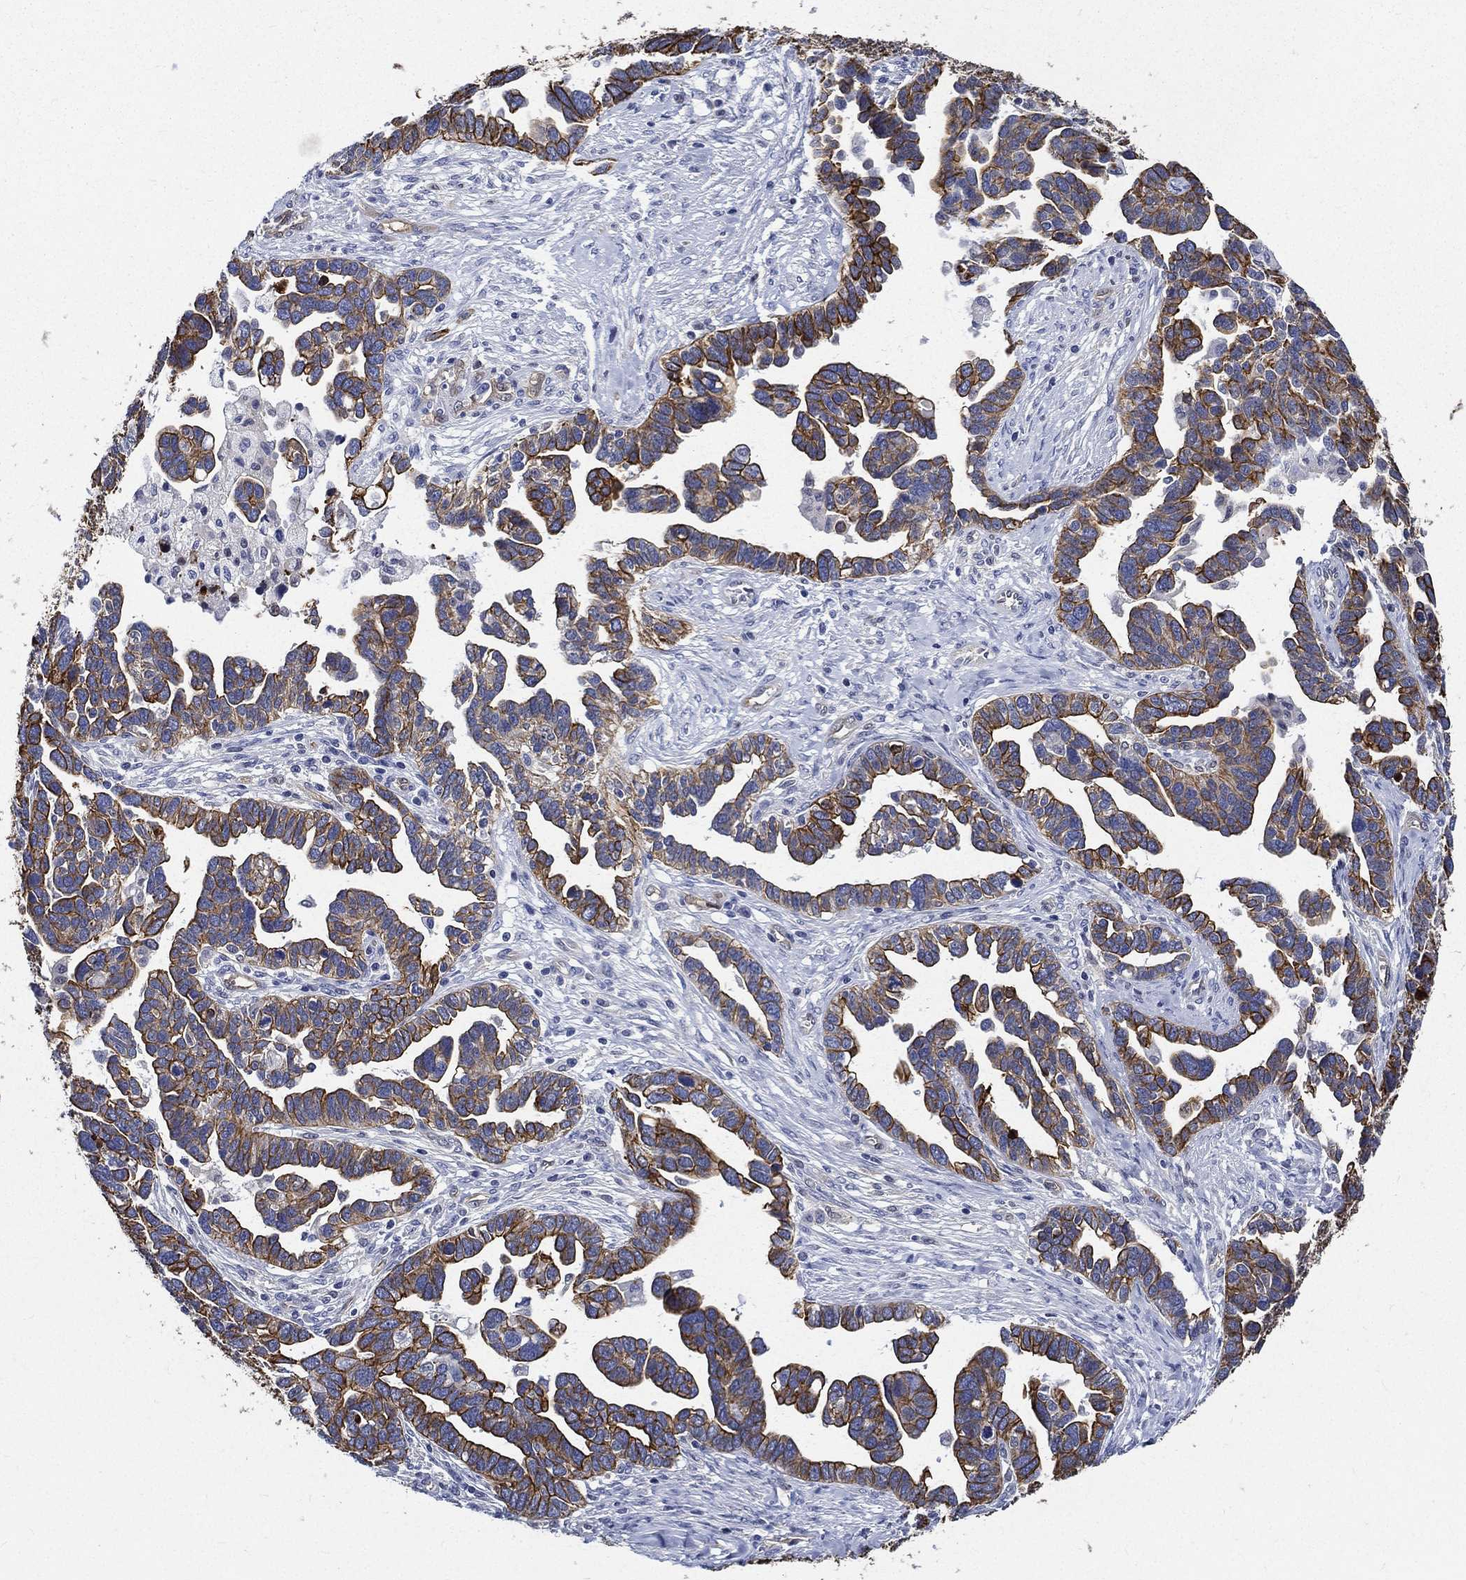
{"staining": {"intensity": "strong", "quantity": ">75%", "location": "cytoplasmic/membranous"}, "tissue": "ovarian cancer", "cell_type": "Tumor cells", "image_type": "cancer", "snomed": [{"axis": "morphology", "description": "Cystadenocarcinoma, serous, NOS"}, {"axis": "topography", "description": "Ovary"}], "caption": "This micrograph demonstrates IHC staining of ovarian serous cystadenocarcinoma, with high strong cytoplasmic/membranous expression in approximately >75% of tumor cells.", "gene": "NEDD9", "patient": {"sex": "female", "age": 54}}